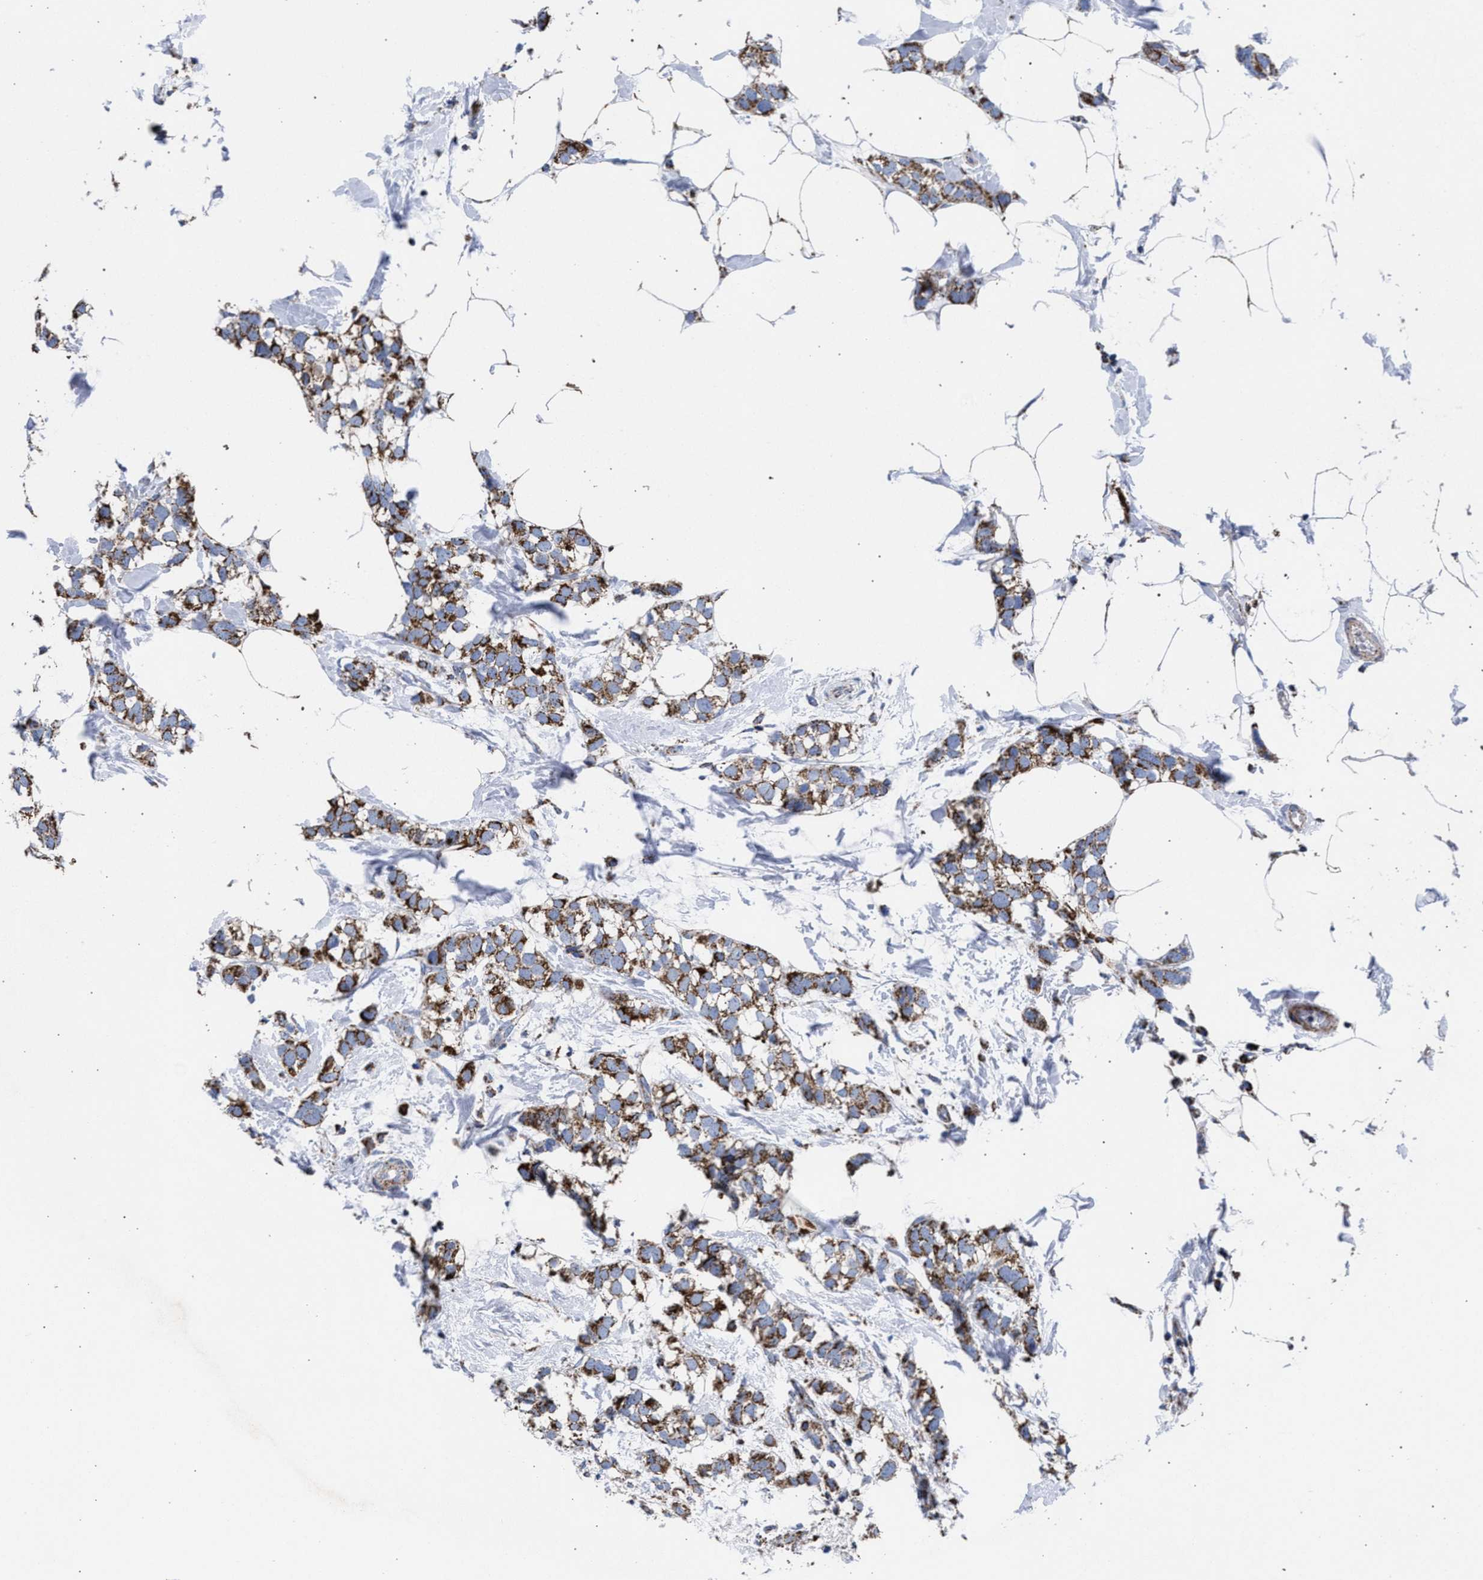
{"staining": {"intensity": "moderate", "quantity": ">75%", "location": "cytoplasmic/membranous"}, "tissue": "breast cancer", "cell_type": "Tumor cells", "image_type": "cancer", "snomed": [{"axis": "morphology", "description": "Normal tissue, NOS"}, {"axis": "morphology", "description": "Duct carcinoma"}, {"axis": "topography", "description": "Breast"}], "caption": "Immunohistochemical staining of breast cancer reveals moderate cytoplasmic/membranous protein expression in about >75% of tumor cells. (Stains: DAB (3,3'-diaminobenzidine) in brown, nuclei in blue, Microscopy: brightfield microscopy at high magnification).", "gene": "ACADS", "patient": {"sex": "female", "age": 50}}